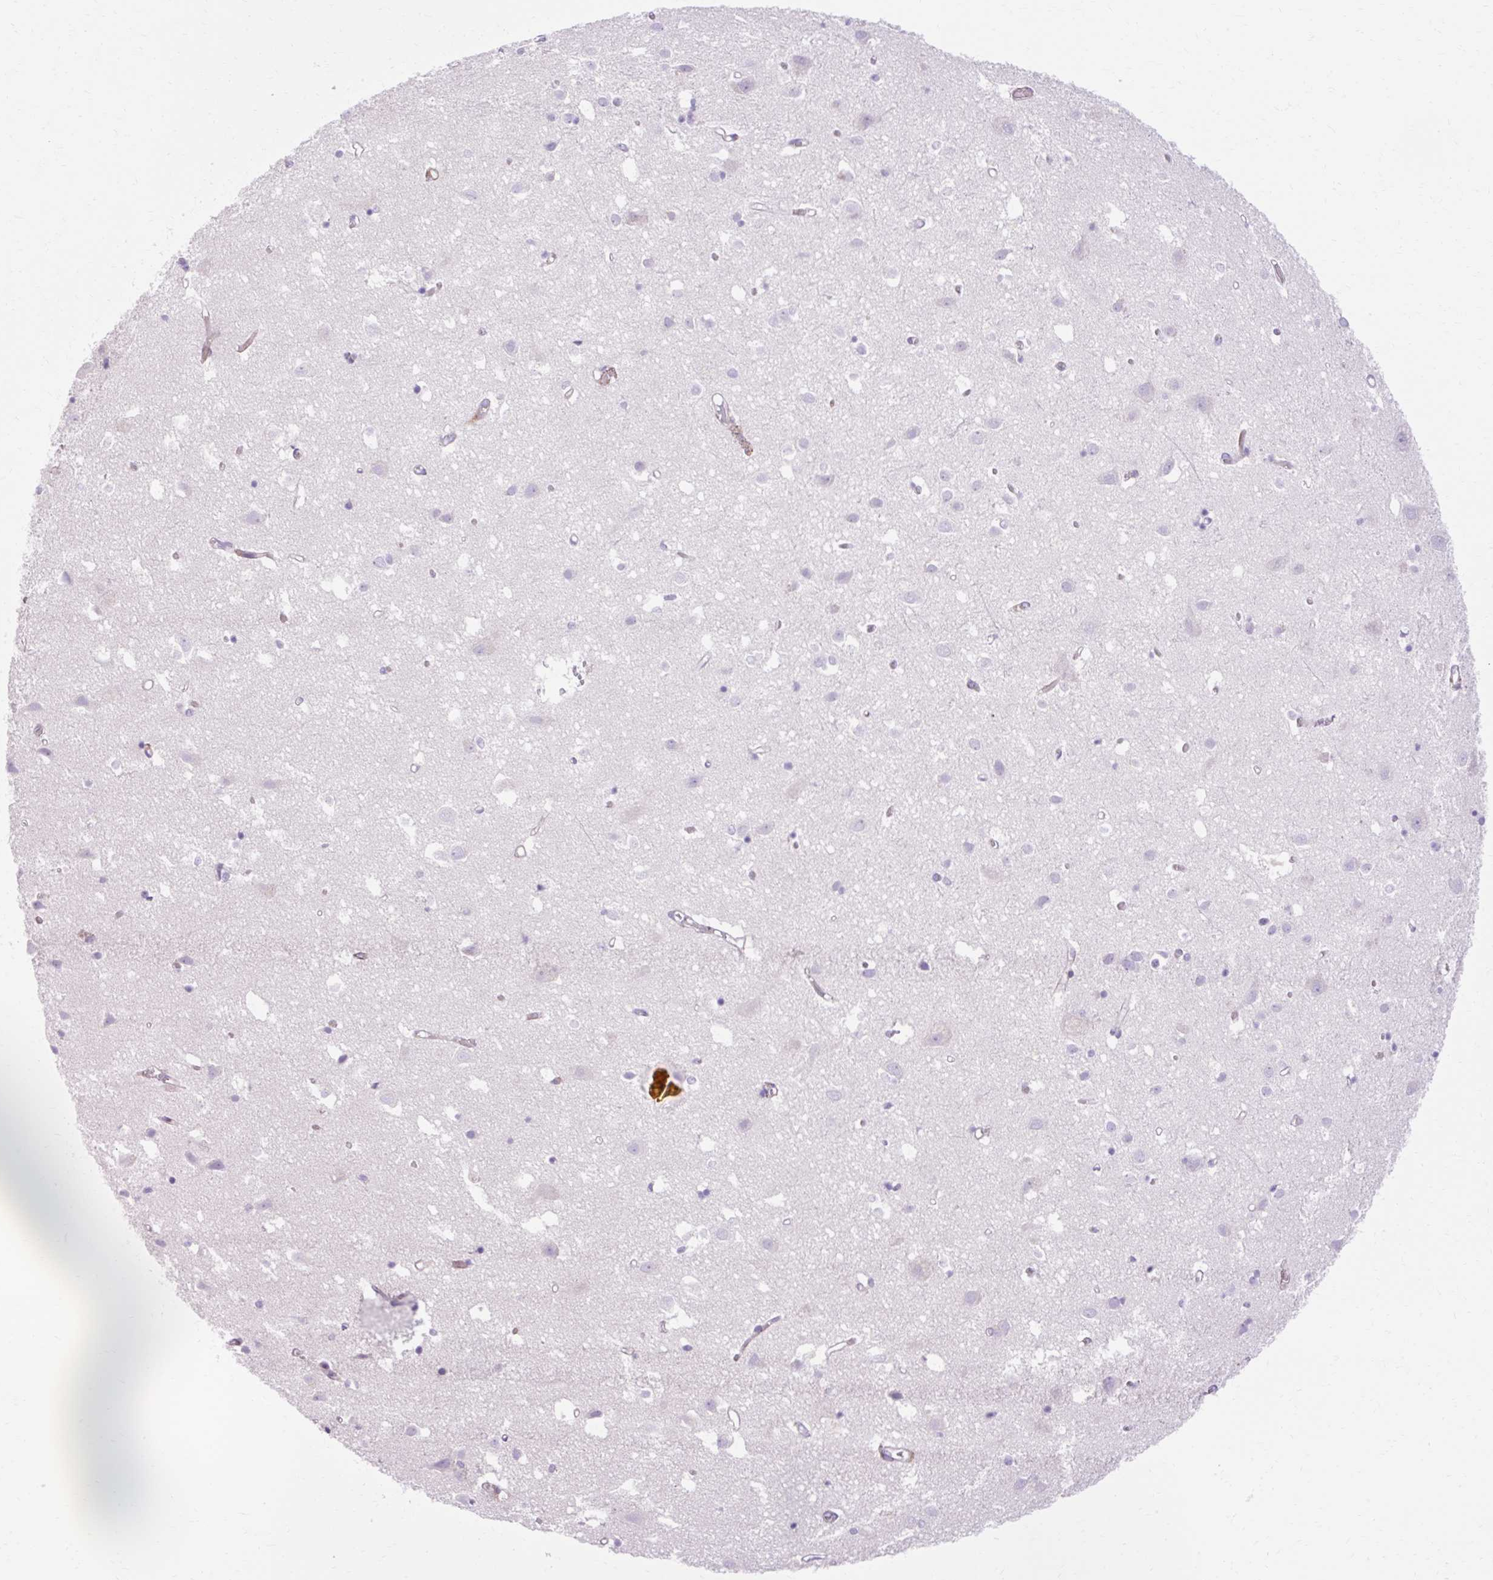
{"staining": {"intensity": "negative", "quantity": "none", "location": "none"}, "tissue": "cerebral cortex", "cell_type": "Endothelial cells", "image_type": "normal", "snomed": [{"axis": "morphology", "description": "Normal tissue, NOS"}, {"axis": "topography", "description": "Cerebral cortex"}], "caption": "DAB (3,3'-diaminobenzidine) immunohistochemical staining of benign cerebral cortex demonstrates no significant expression in endothelial cells. (DAB immunohistochemistry (IHC) with hematoxylin counter stain).", "gene": "CORO7", "patient": {"sex": "male", "age": 70}}